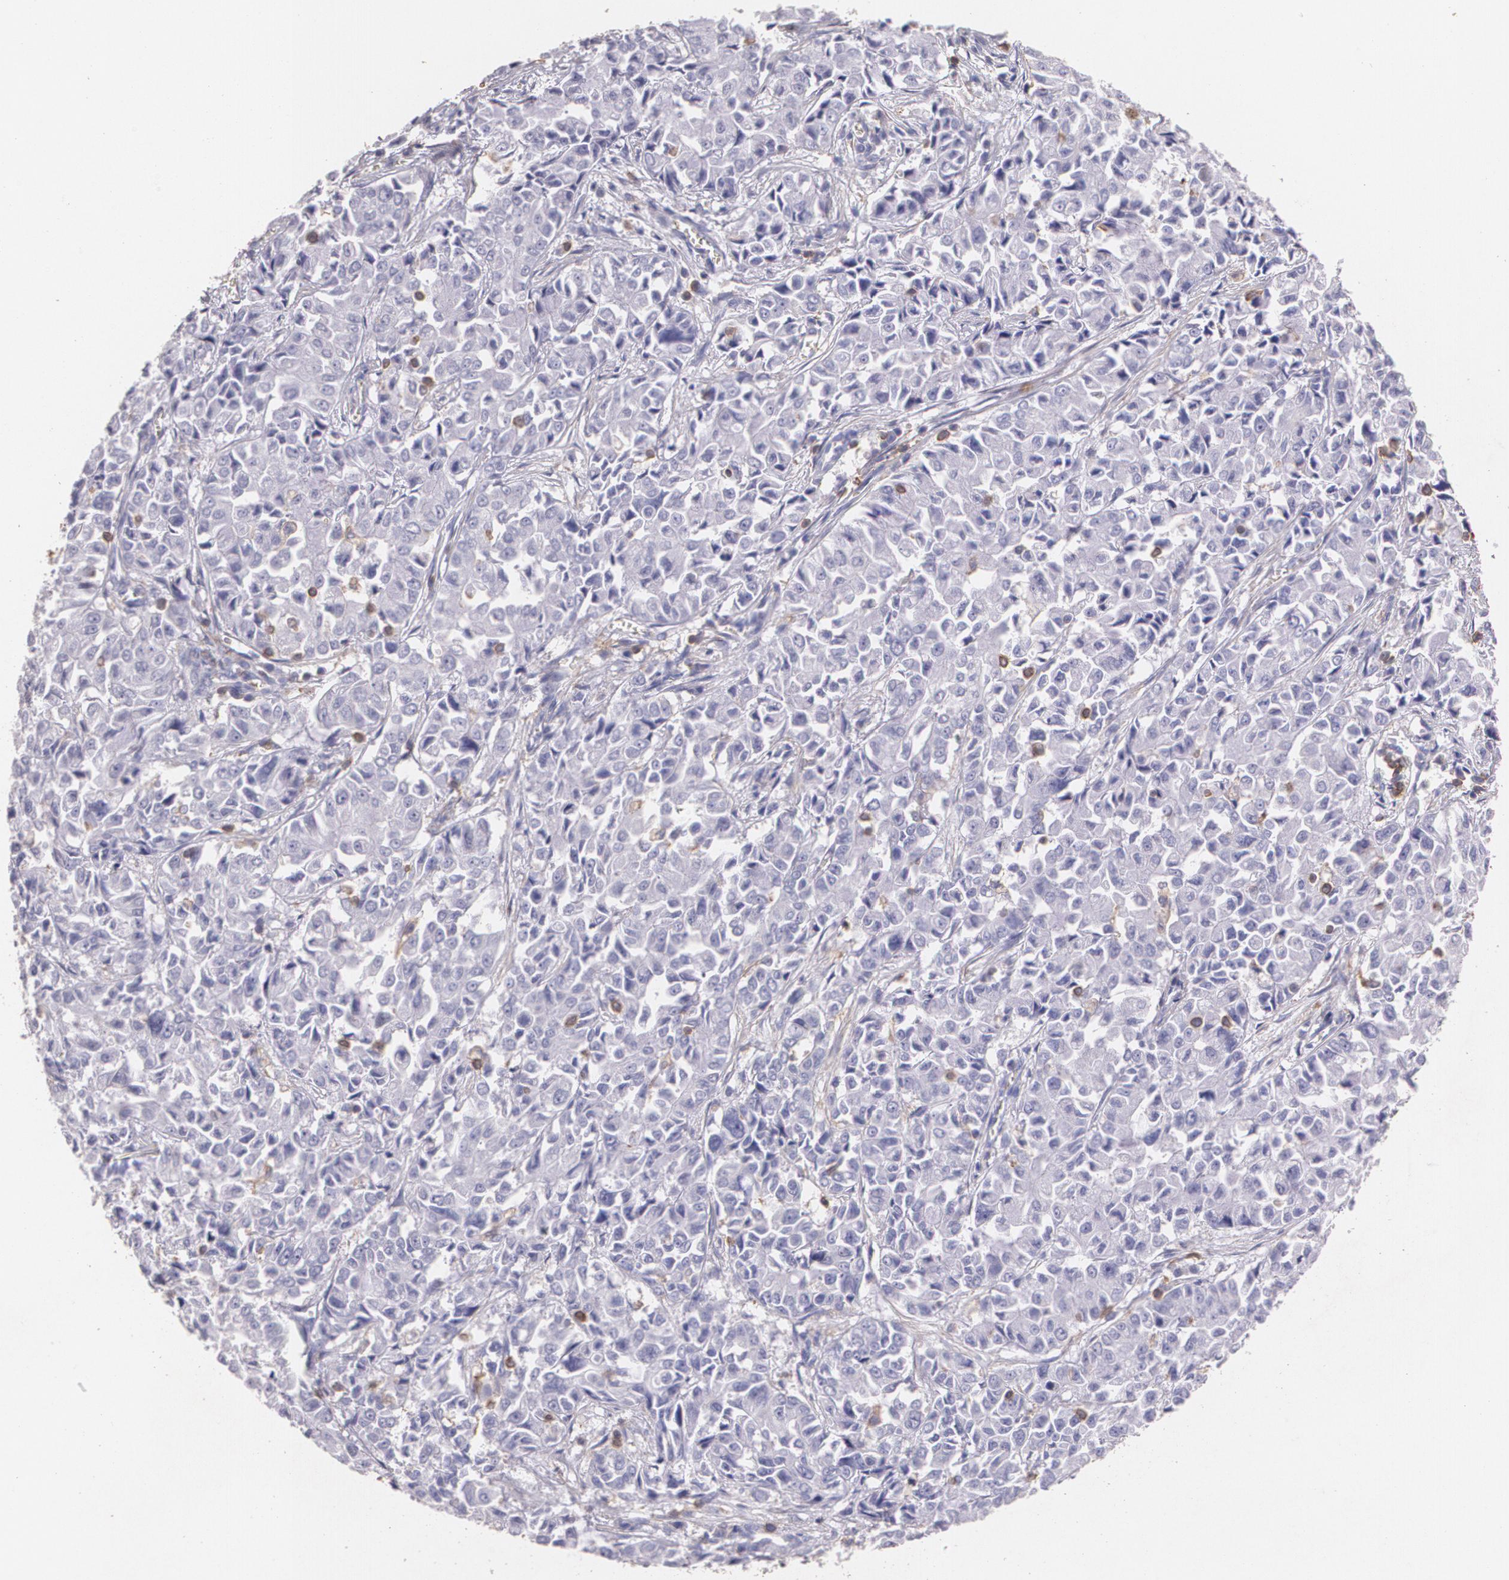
{"staining": {"intensity": "negative", "quantity": "none", "location": "none"}, "tissue": "pancreatic cancer", "cell_type": "Tumor cells", "image_type": "cancer", "snomed": [{"axis": "morphology", "description": "Adenocarcinoma, NOS"}, {"axis": "topography", "description": "Pancreas"}], "caption": "Immunohistochemistry of adenocarcinoma (pancreatic) demonstrates no expression in tumor cells. (DAB IHC, high magnification).", "gene": "TGFBR1", "patient": {"sex": "female", "age": 52}}